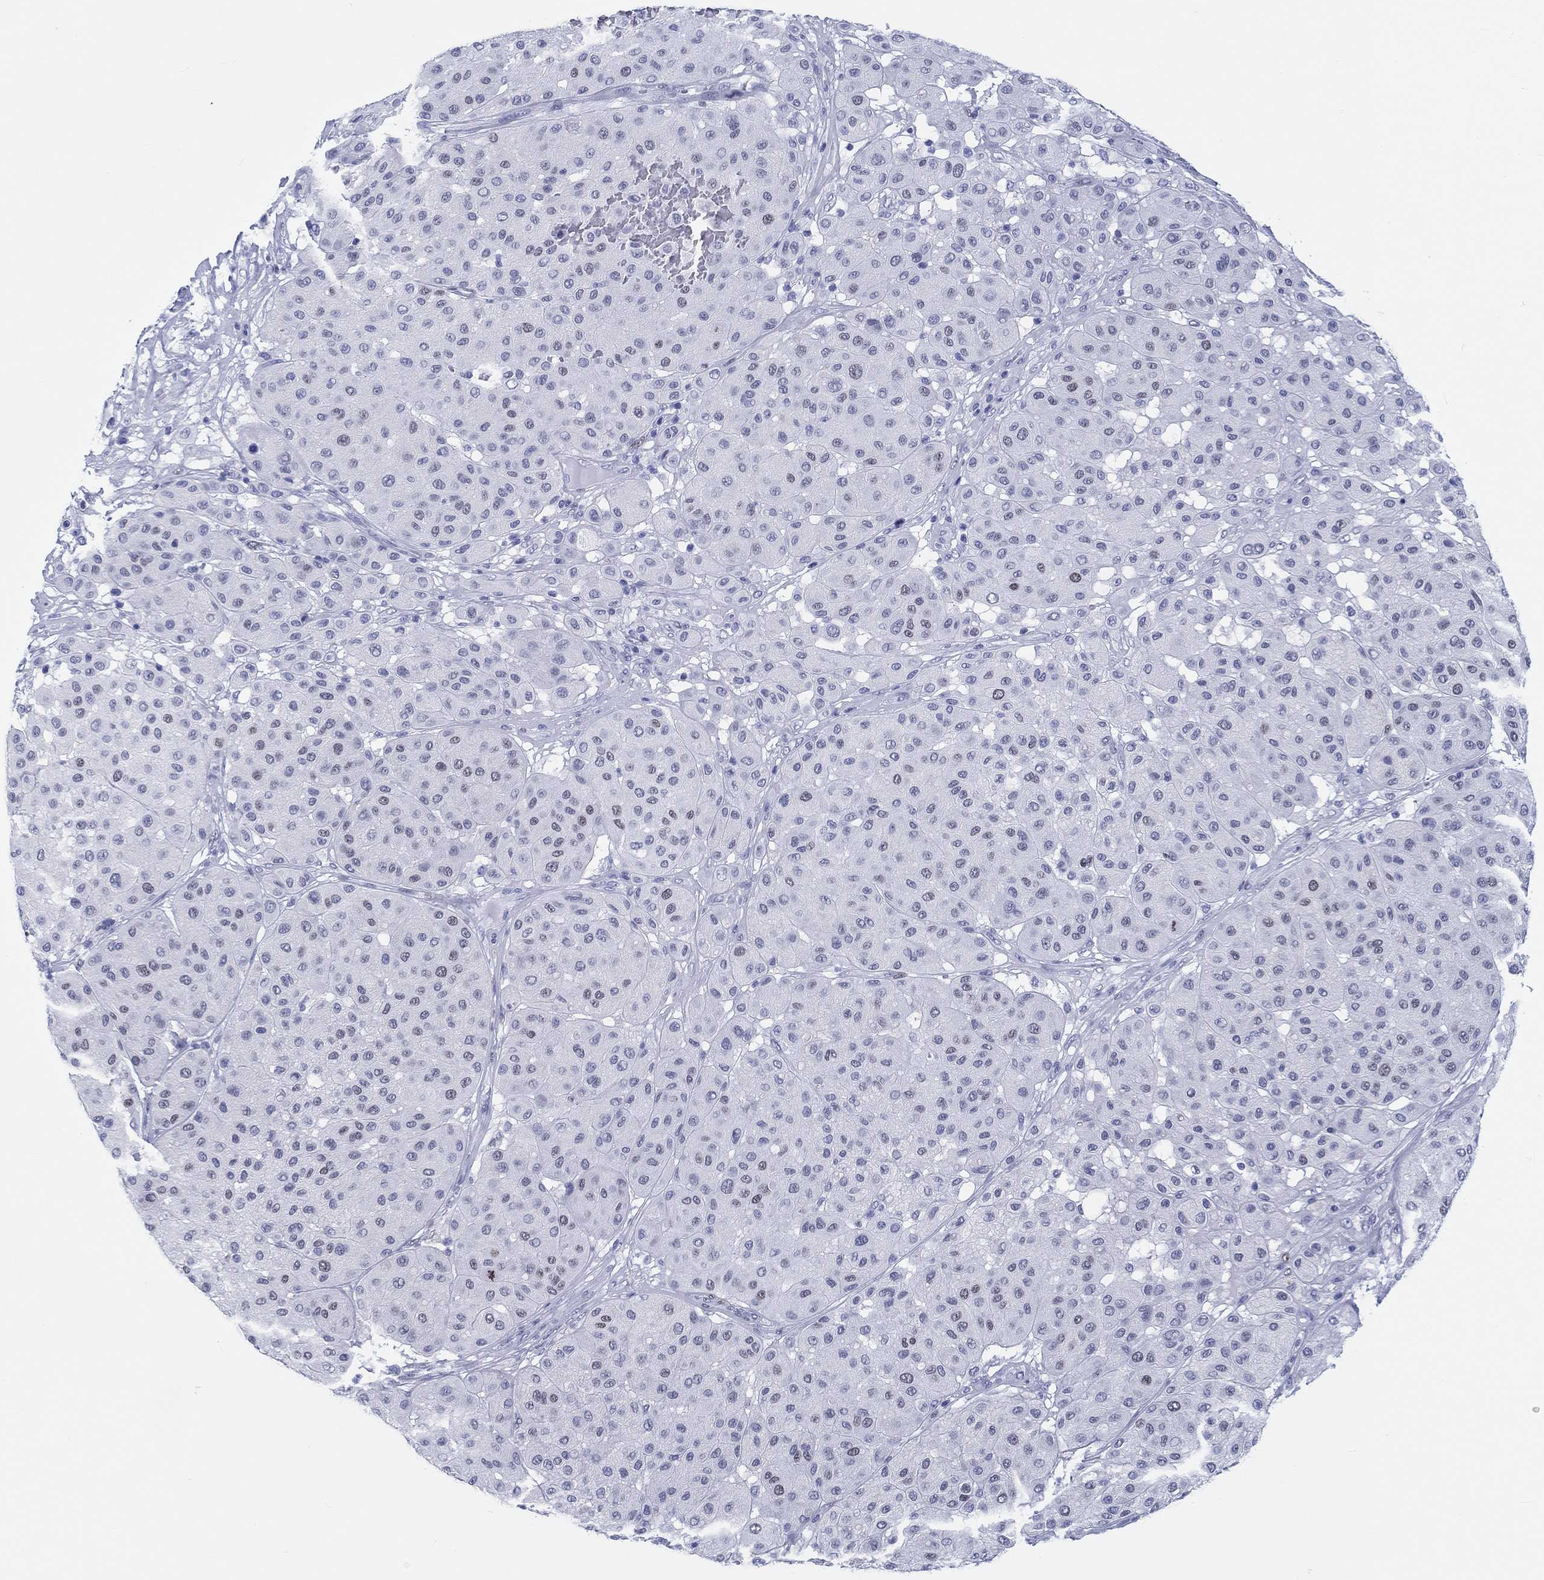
{"staining": {"intensity": "weak", "quantity": "<25%", "location": "nuclear"}, "tissue": "melanoma", "cell_type": "Tumor cells", "image_type": "cancer", "snomed": [{"axis": "morphology", "description": "Malignant melanoma, Metastatic site"}, {"axis": "topography", "description": "Smooth muscle"}], "caption": "Tumor cells show no significant protein staining in malignant melanoma (metastatic site).", "gene": "H1-1", "patient": {"sex": "male", "age": 41}}